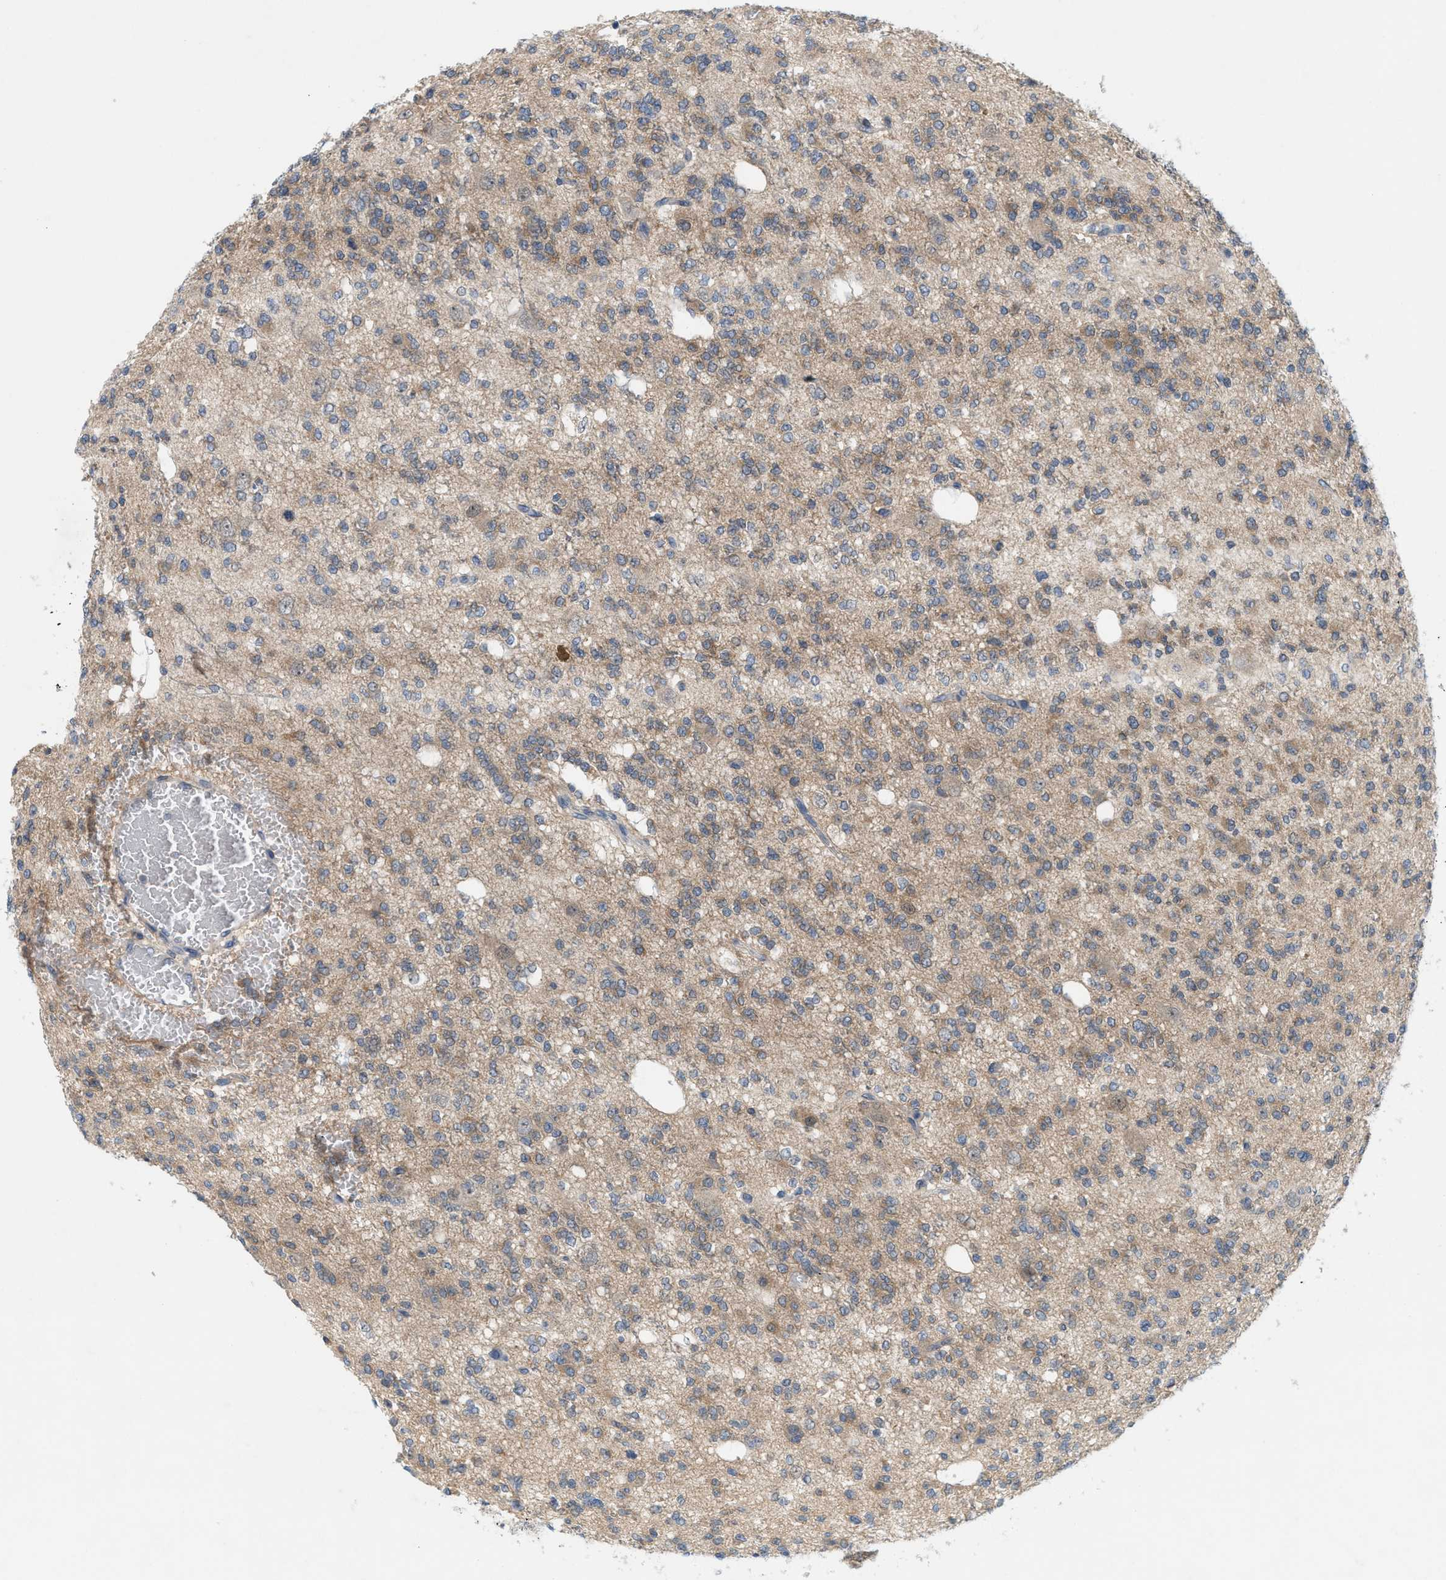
{"staining": {"intensity": "moderate", "quantity": "25%-75%", "location": "cytoplasmic/membranous"}, "tissue": "glioma", "cell_type": "Tumor cells", "image_type": "cancer", "snomed": [{"axis": "morphology", "description": "Glioma, malignant, Low grade"}, {"axis": "topography", "description": "Brain"}], "caption": "Moderate cytoplasmic/membranous staining is seen in about 25%-75% of tumor cells in glioma. (DAB IHC, brown staining for protein, blue staining for nuclei).", "gene": "WIPI2", "patient": {"sex": "male", "age": 38}}